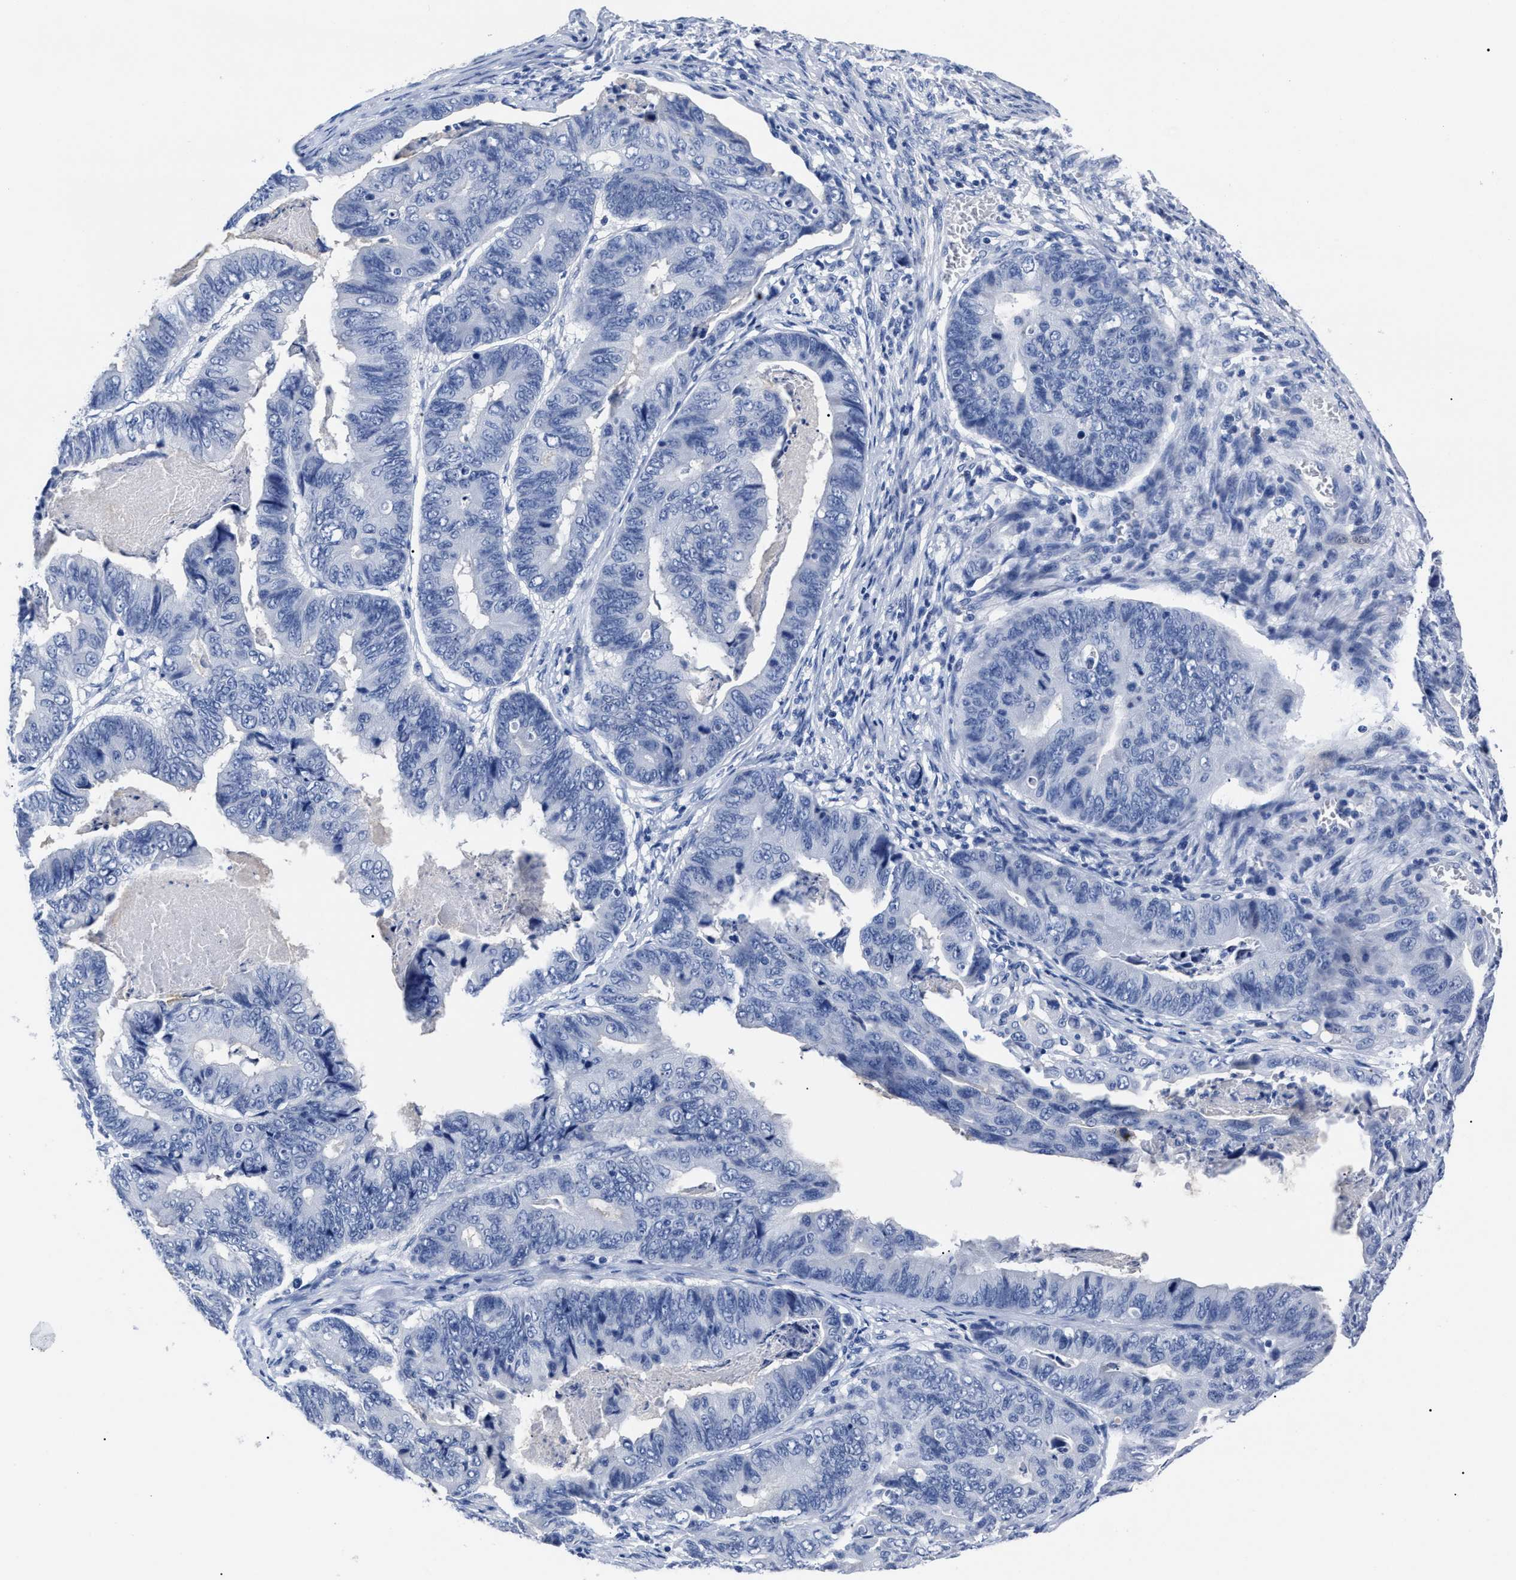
{"staining": {"intensity": "negative", "quantity": "none", "location": "none"}, "tissue": "stomach cancer", "cell_type": "Tumor cells", "image_type": "cancer", "snomed": [{"axis": "morphology", "description": "Adenocarcinoma, NOS"}, {"axis": "topography", "description": "Stomach, lower"}], "caption": "Immunohistochemistry of human adenocarcinoma (stomach) exhibits no expression in tumor cells.", "gene": "ALPG", "patient": {"sex": "male", "age": 77}}